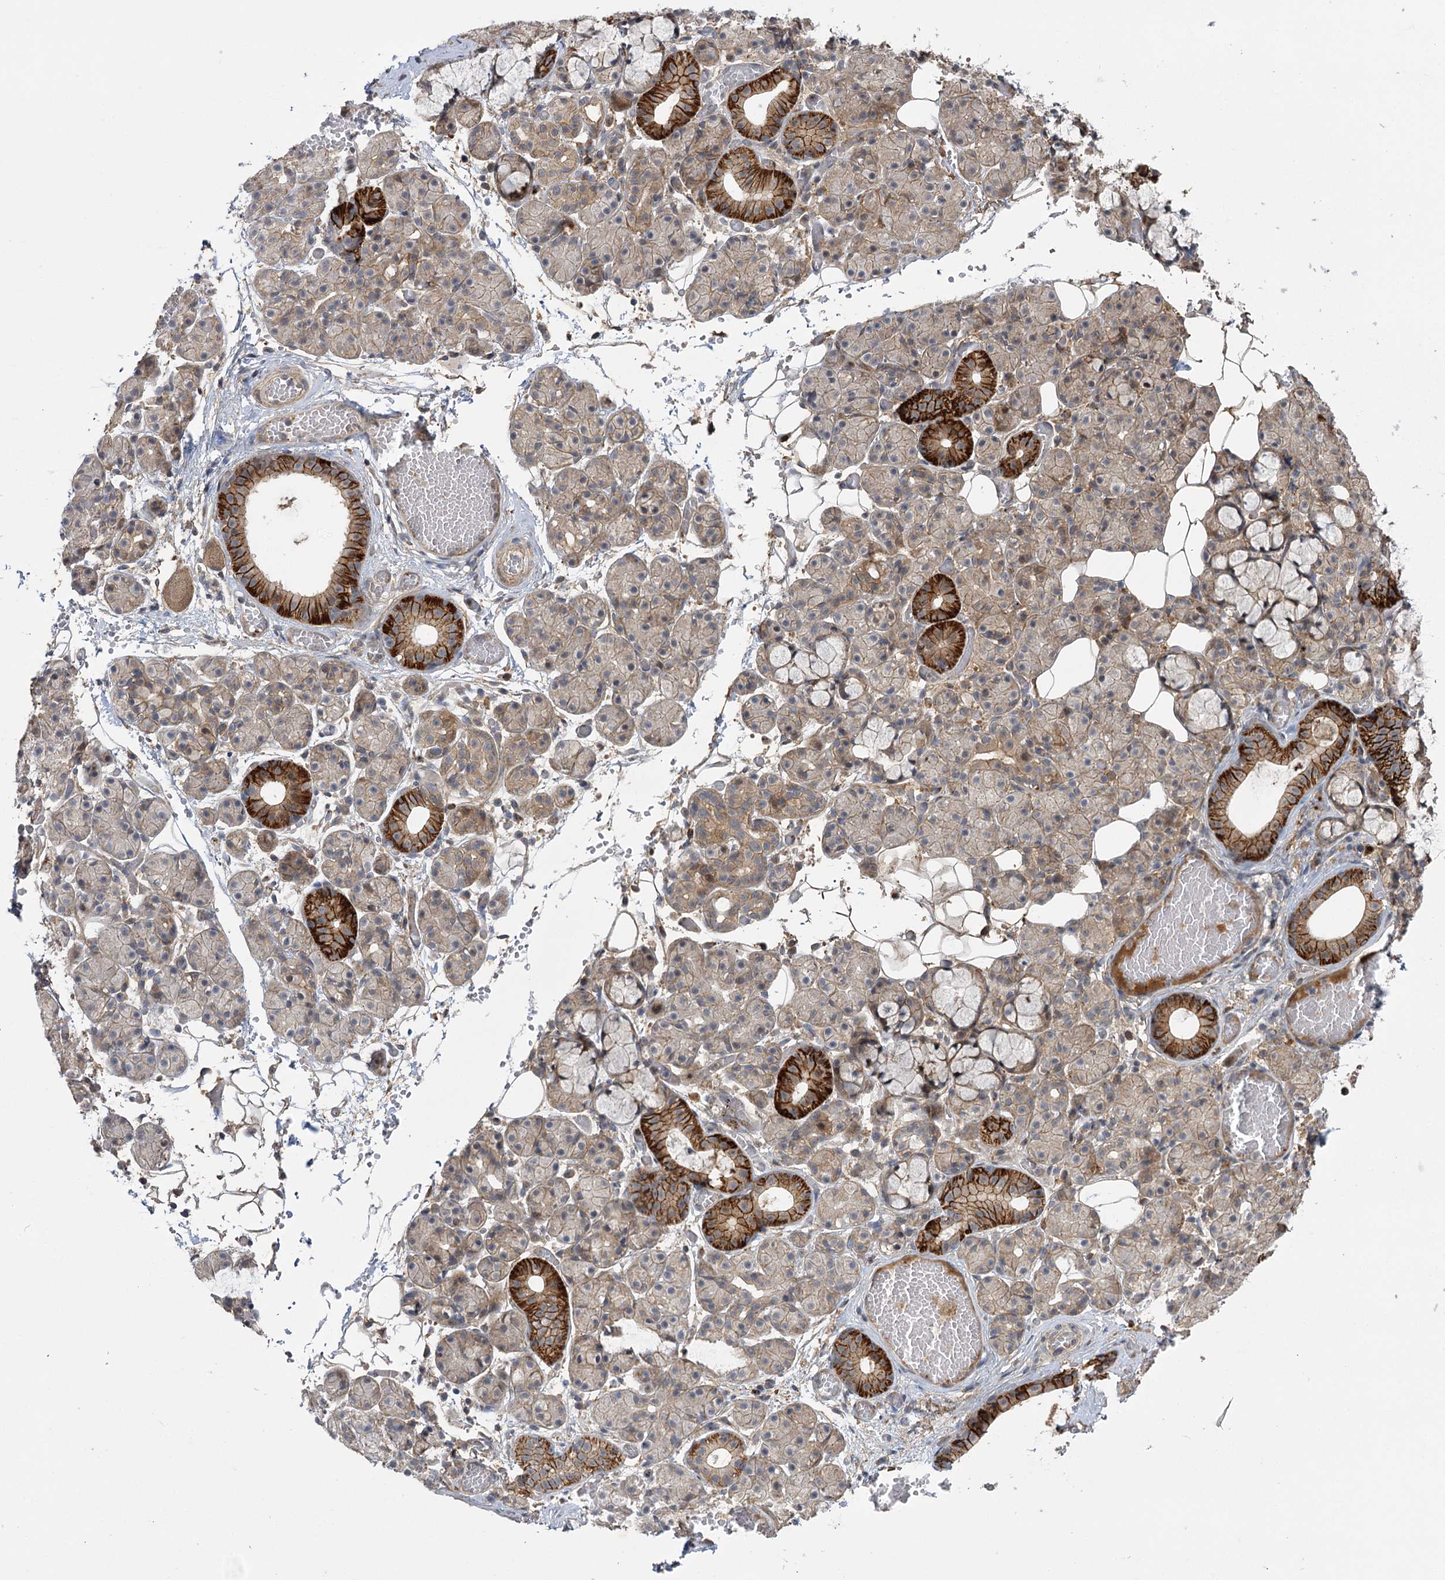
{"staining": {"intensity": "strong", "quantity": "<25%", "location": "cytoplasmic/membranous"}, "tissue": "salivary gland", "cell_type": "Glandular cells", "image_type": "normal", "snomed": [{"axis": "morphology", "description": "Normal tissue, NOS"}, {"axis": "topography", "description": "Salivary gland"}], "caption": "Immunohistochemical staining of unremarkable salivary gland displays strong cytoplasmic/membranous protein positivity in about <25% of glandular cells. The protein of interest is shown in brown color, while the nuclei are stained blue.", "gene": "KCNN2", "patient": {"sex": "male", "age": 63}}